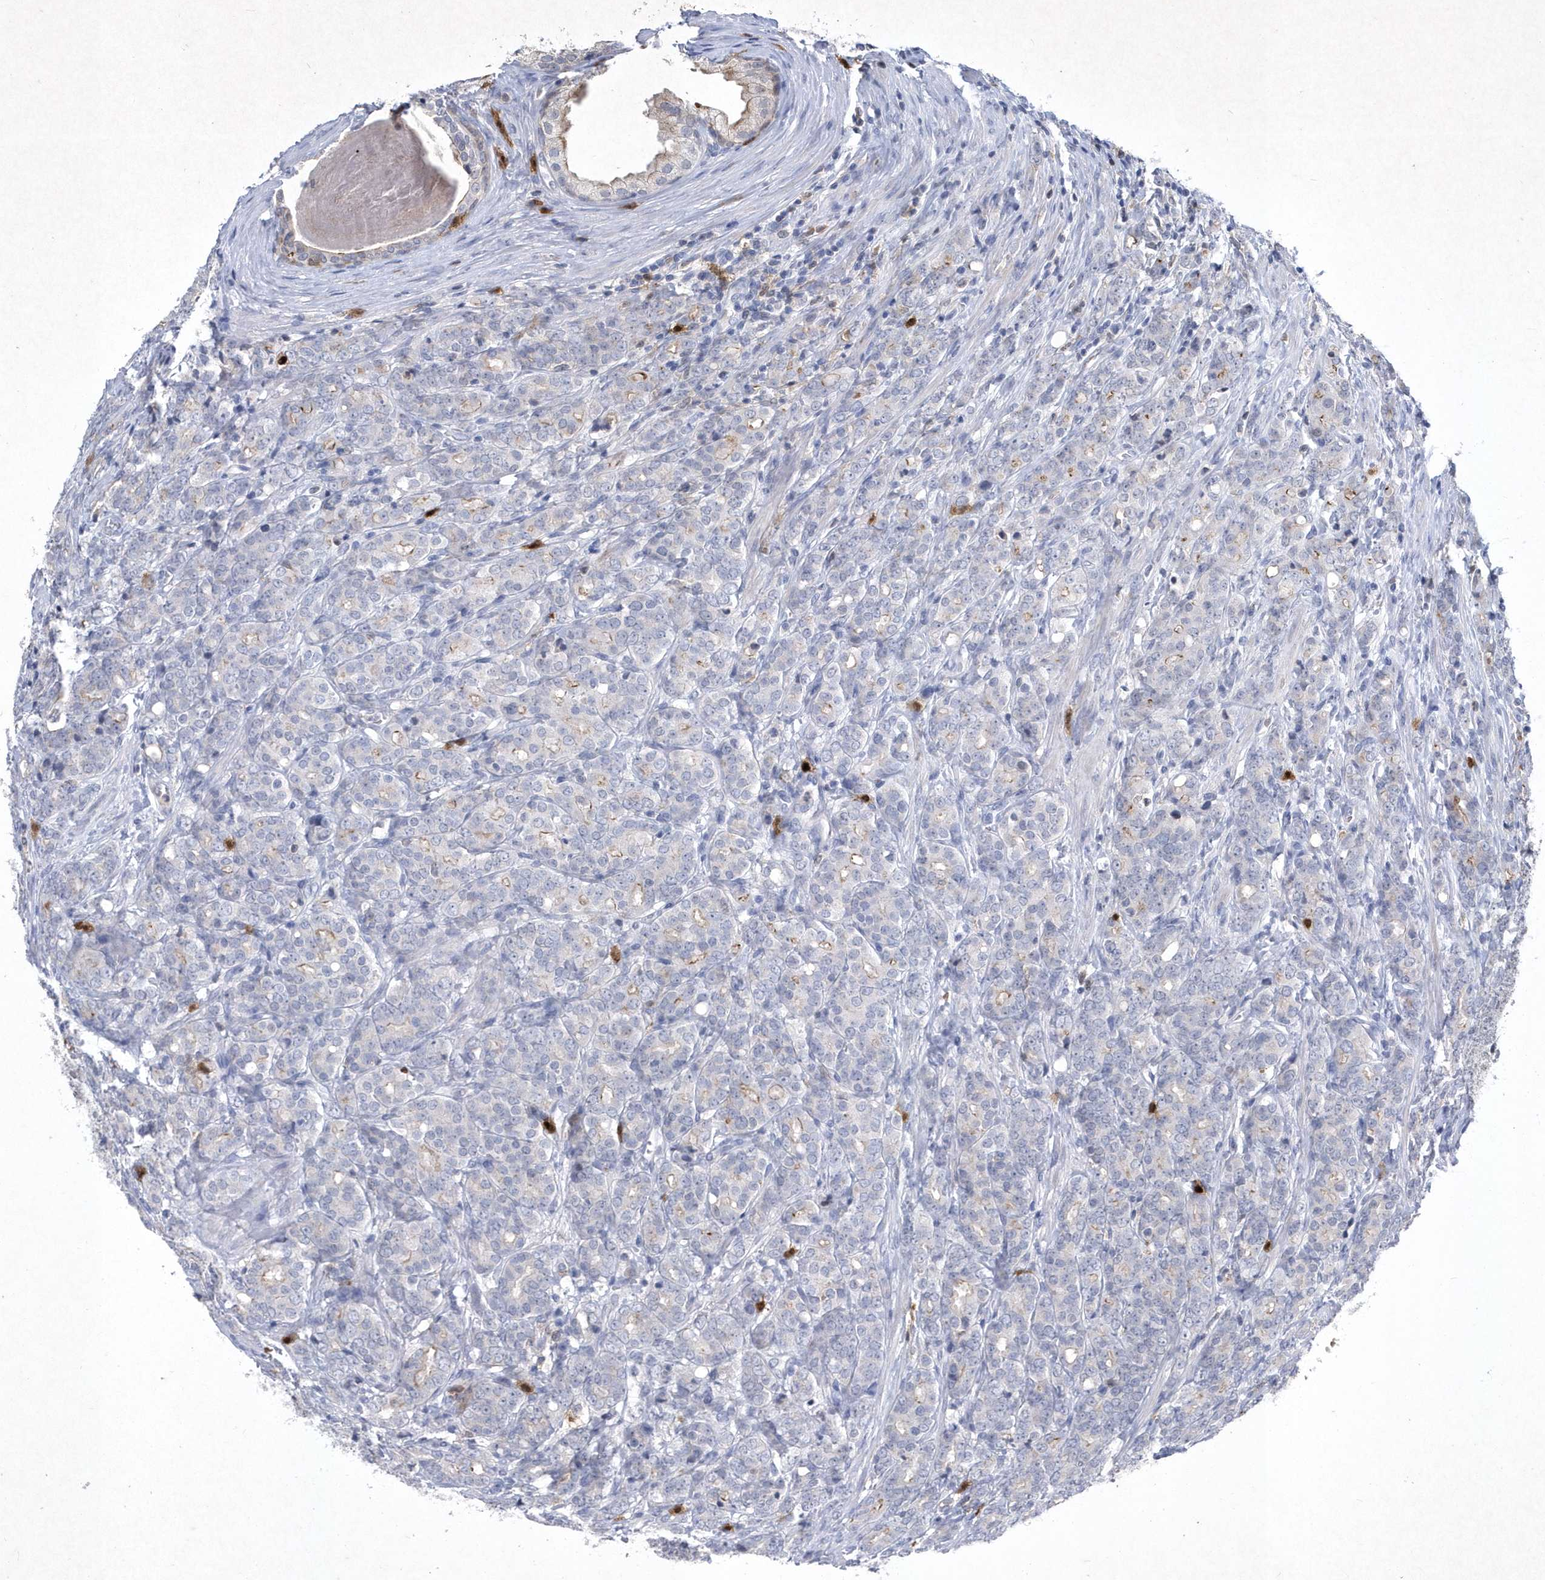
{"staining": {"intensity": "negative", "quantity": "none", "location": "none"}, "tissue": "prostate cancer", "cell_type": "Tumor cells", "image_type": "cancer", "snomed": [{"axis": "morphology", "description": "Adenocarcinoma, High grade"}, {"axis": "topography", "description": "Prostate"}], "caption": "Immunohistochemistry histopathology image of neoplastic tissue: human adenocarcinoma (high-grade) (prostate) stained with DAB exhibits no significant protein staining in tumor cells.", "gene": "BHLHA15", "patient": {"sex": "male", "age": 62}}